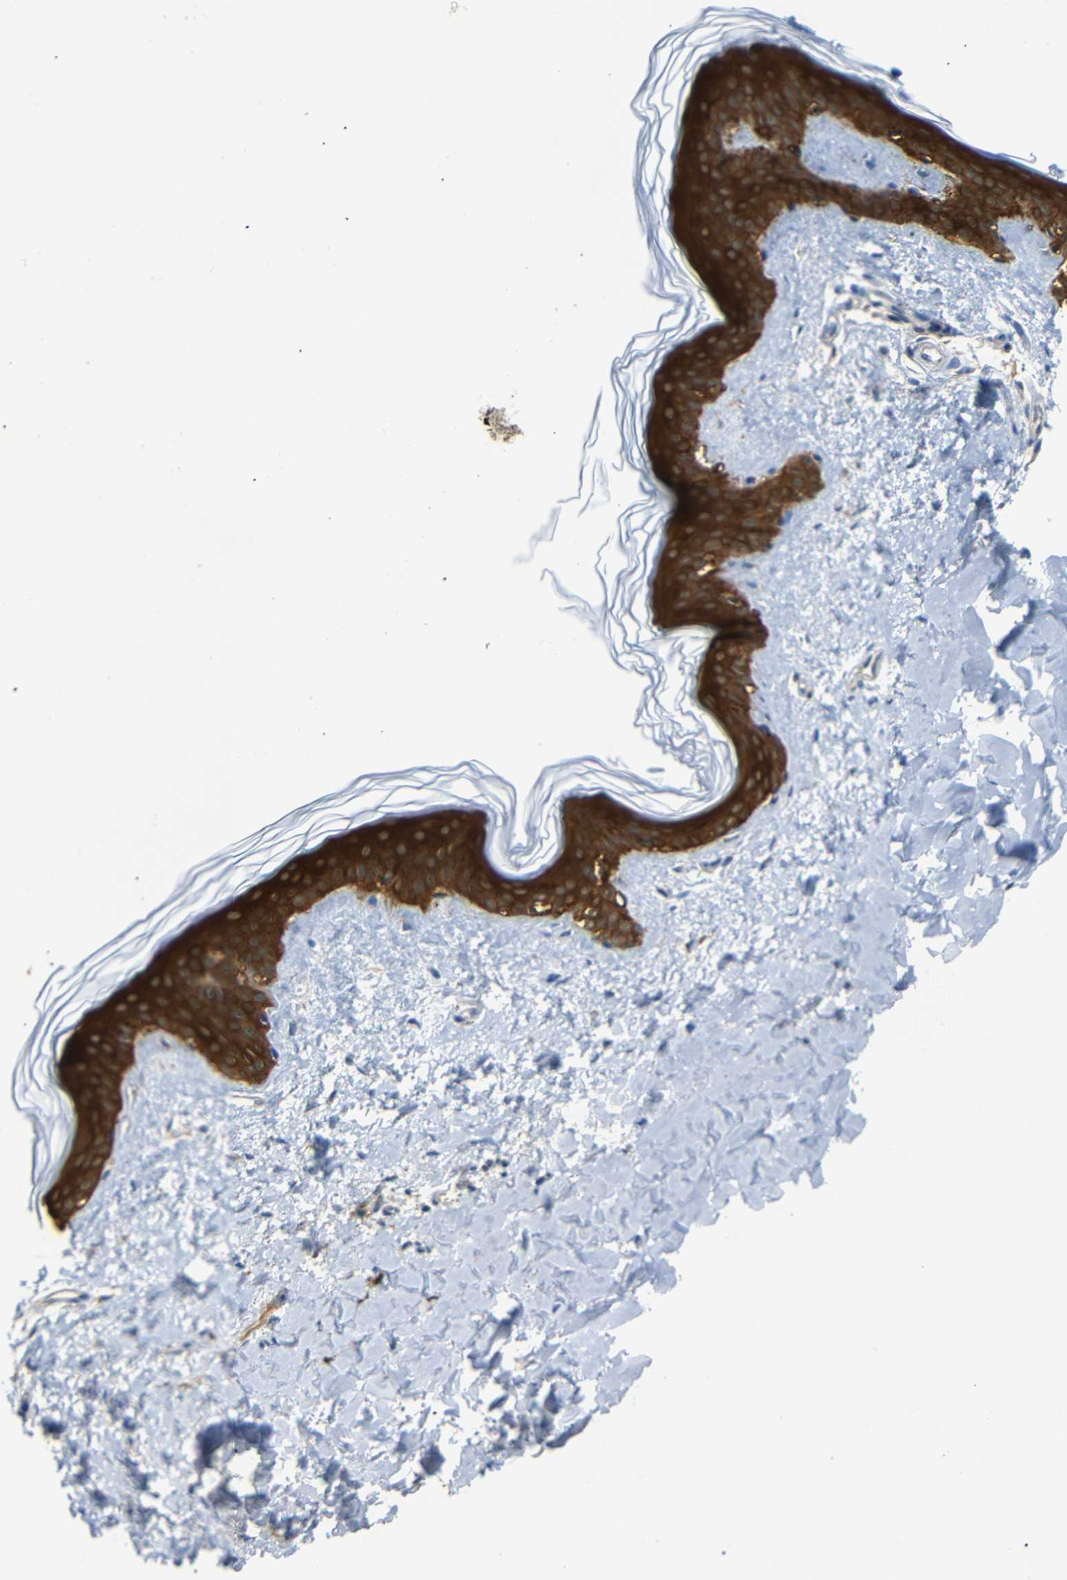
{"staining": {"intensity": "moderate", "quantity": ">75%", "location": "cytoplasmic/membranous"}, "tissue": "skin", "cell_type": "Fibroblasts", "image_type": "normal", "snomed": [{"axis": "morphology", "description": "Normal tissue, NOS"}, {"axis": "topography", "description": "Skin"}], "caption": "Protein staining displays moderate cytoplasmic/membranous expression in approximately >75% of fibroblasts in benign skin.", "gene": "SFN", "patient": {"sex": "female", "age": 41}}